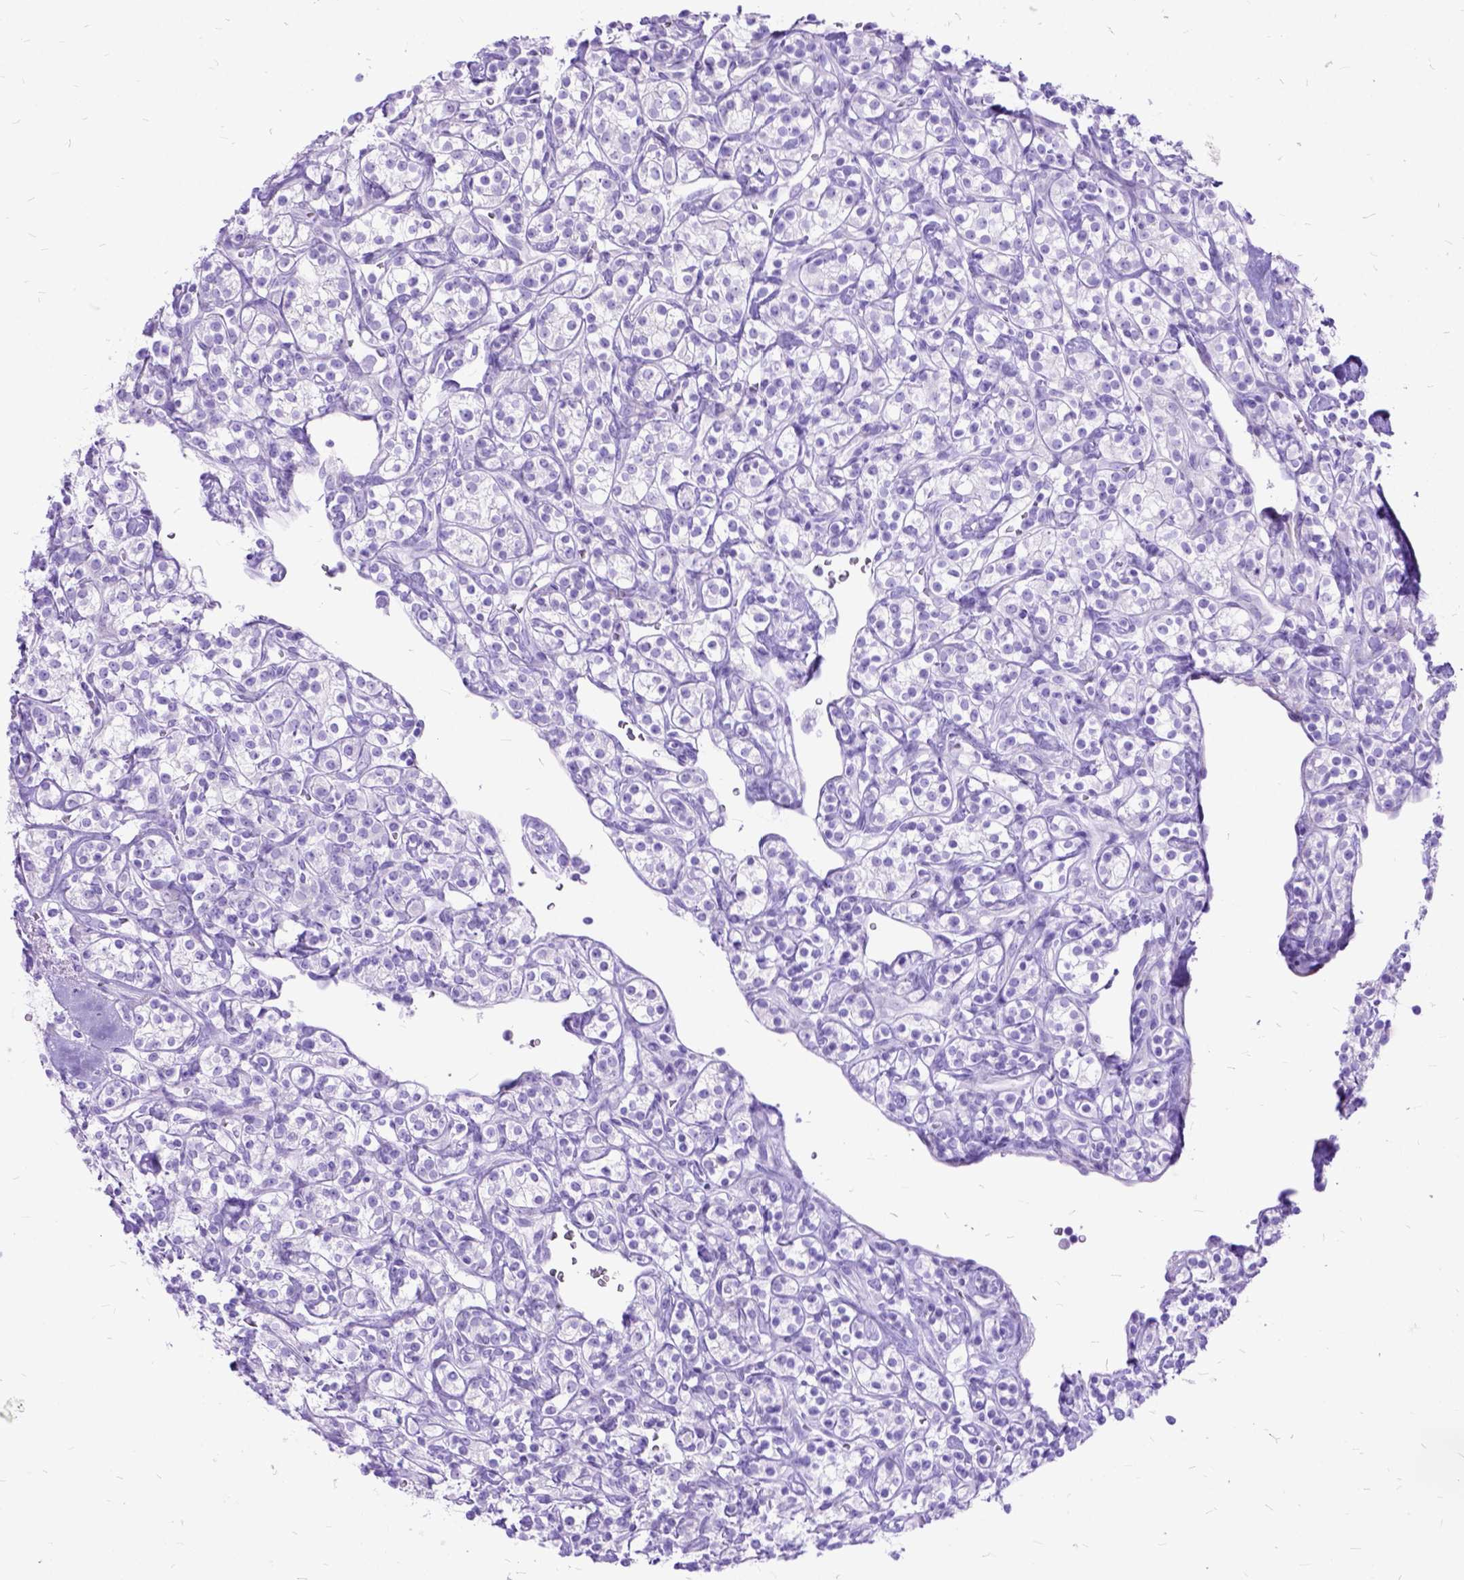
{"staining": {"intensity": "negative", "quantity": "none", "location": "none"}, "tissue": "renal cancer", "cell_type": "Tumor cells", "image_type": "cancer", "snomed": [{"axis": "morphology", "description": "Adenocarcinoma, NOS"}, {"axis": "topography", "description": "Kidney"}], "caption": "This is an IHC histopathology image of human renal cancer (adenocarcinoma). There is no staining in tumor cells.", "gene": "DNAH2", "patient": {"sex": "male", "age": 77}}